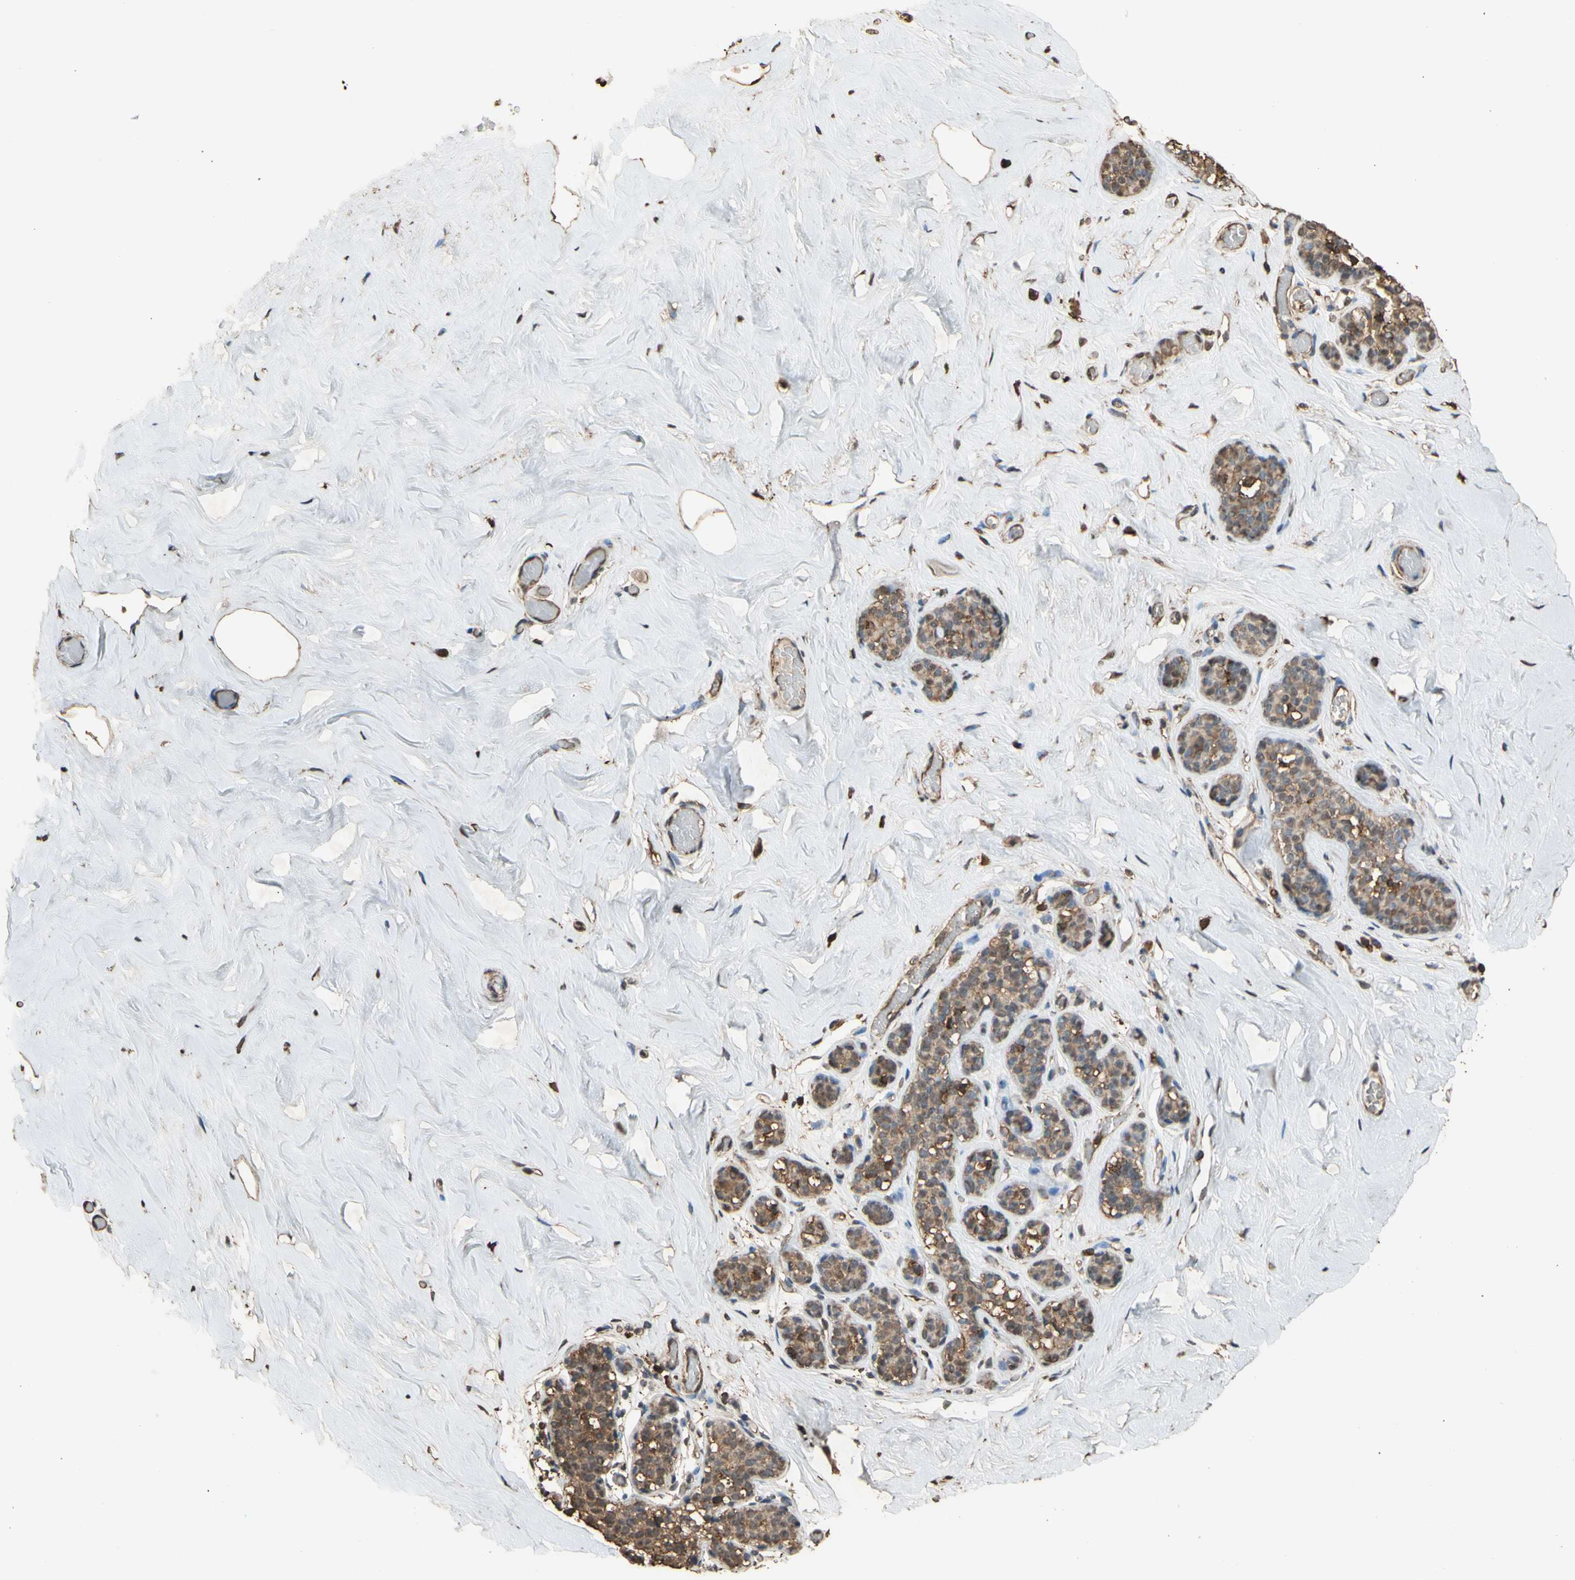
{"staining": {"intensity": "moderate", "quantity": ">75%", "location": "cytoplasmic/membranous"}, "tissue": "breast", "cell_type": "Adipocytes", "image_type": "normal", "snomed": [{"axis": "morphology", "description": "Normal tissue, NOS"}, {"axis": "topography", "description": "Breast"}], "caption": "IHC (DAB) staining of benign breast reveals moderate cytoplasmic/membranous protein expression in about >75% of adipocytes.", "gene": "TNFSF13B", "patient": {"sex": "female", "age": 75}}